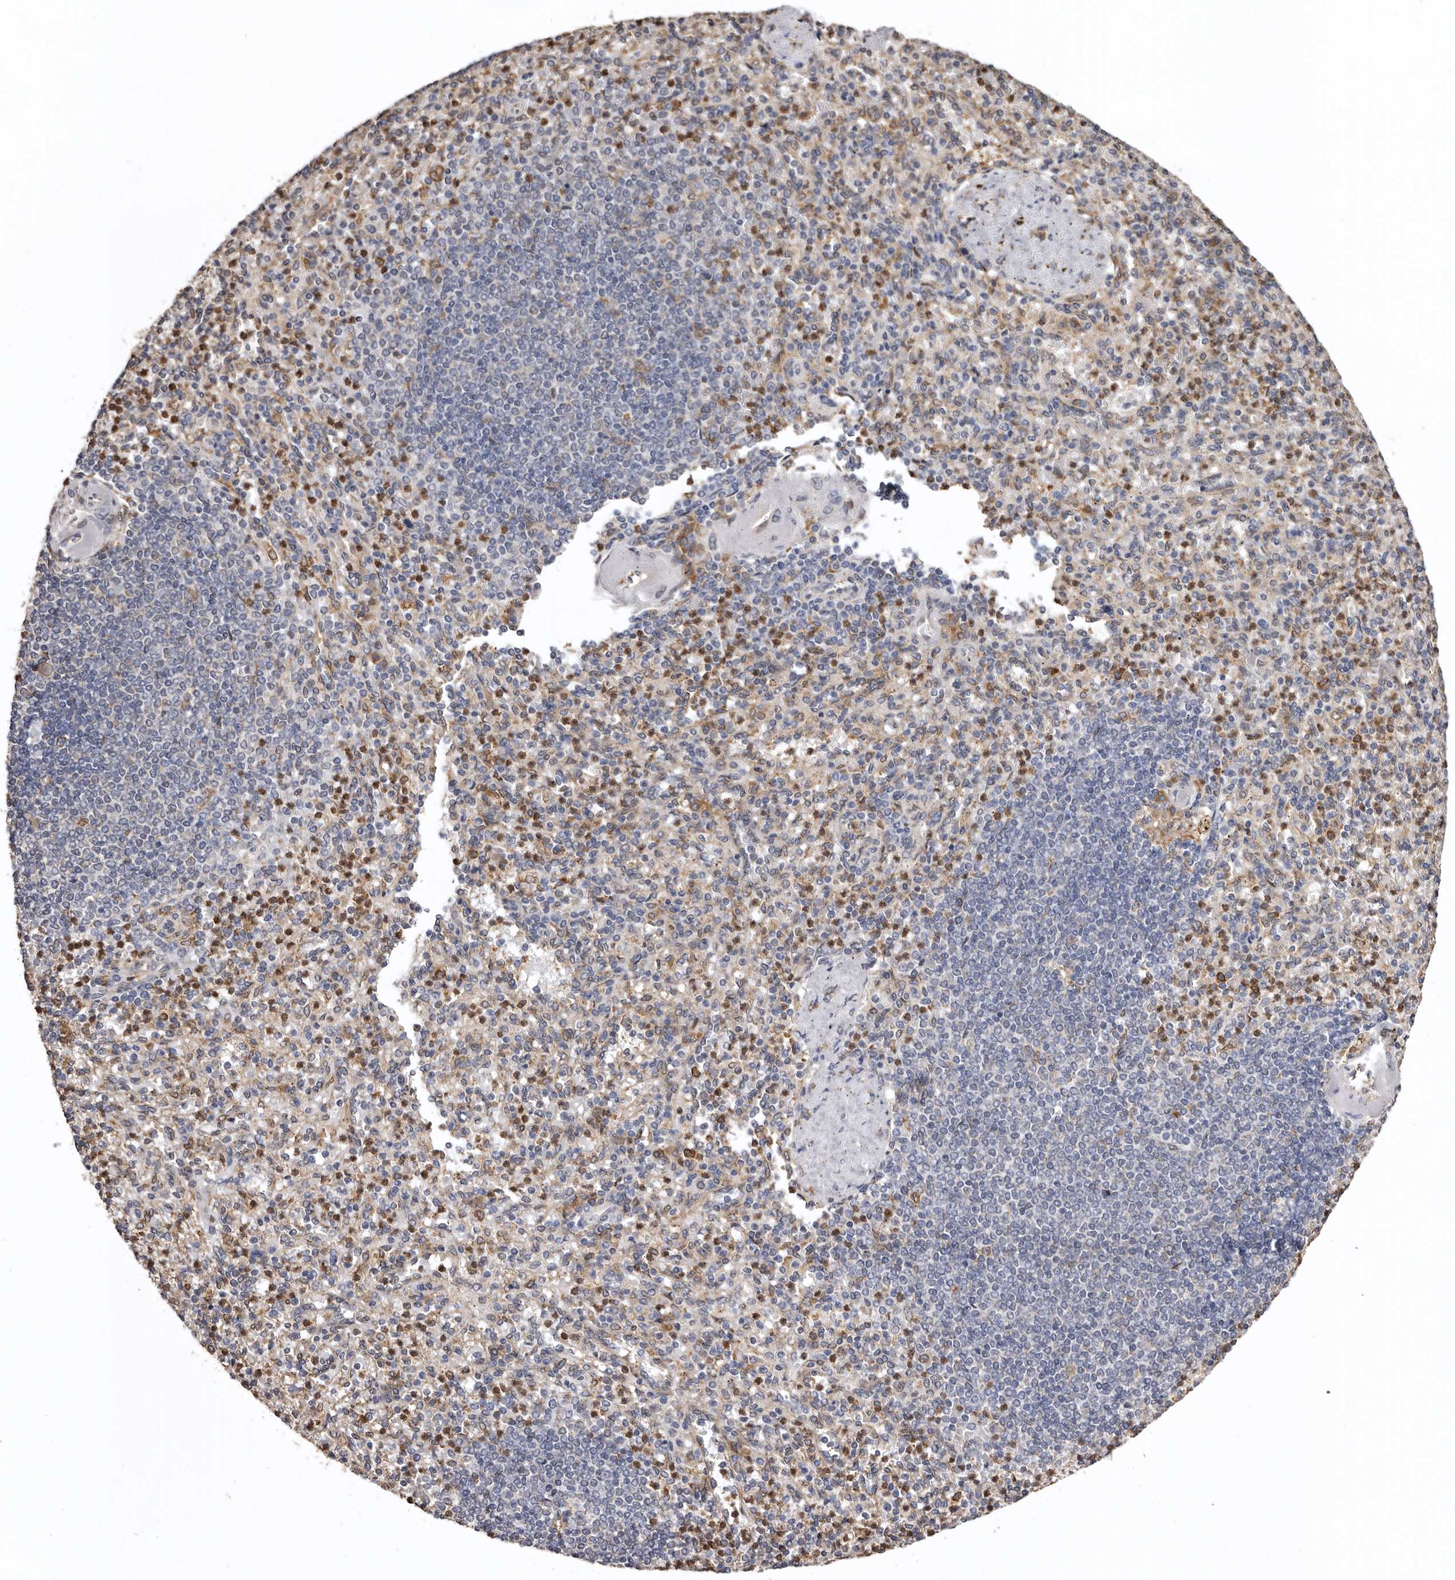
{"staining": {"intensity": "moderate", "quantity": "25%-75%", "location": "cytoplasmic/membranous,nuclear"}, "tissue": "spleen", "cell_type": "Cells in red pulp", "image_type": "normal", "snomed": [{"axis": "morphology", "description": "Normal tissue, NOS"}, {"axis": "topography", "description": "Spleen"}], "caption": "Spleen stained for a protein demonstrates moderate cytoplasmic/membranous,nuclear positivity in cells in red pulp. Ihc stains the protein in brown and the nuclei are stained blue.", "gene": "INKA2", "patient": {"sex": "female", "age": 74}}